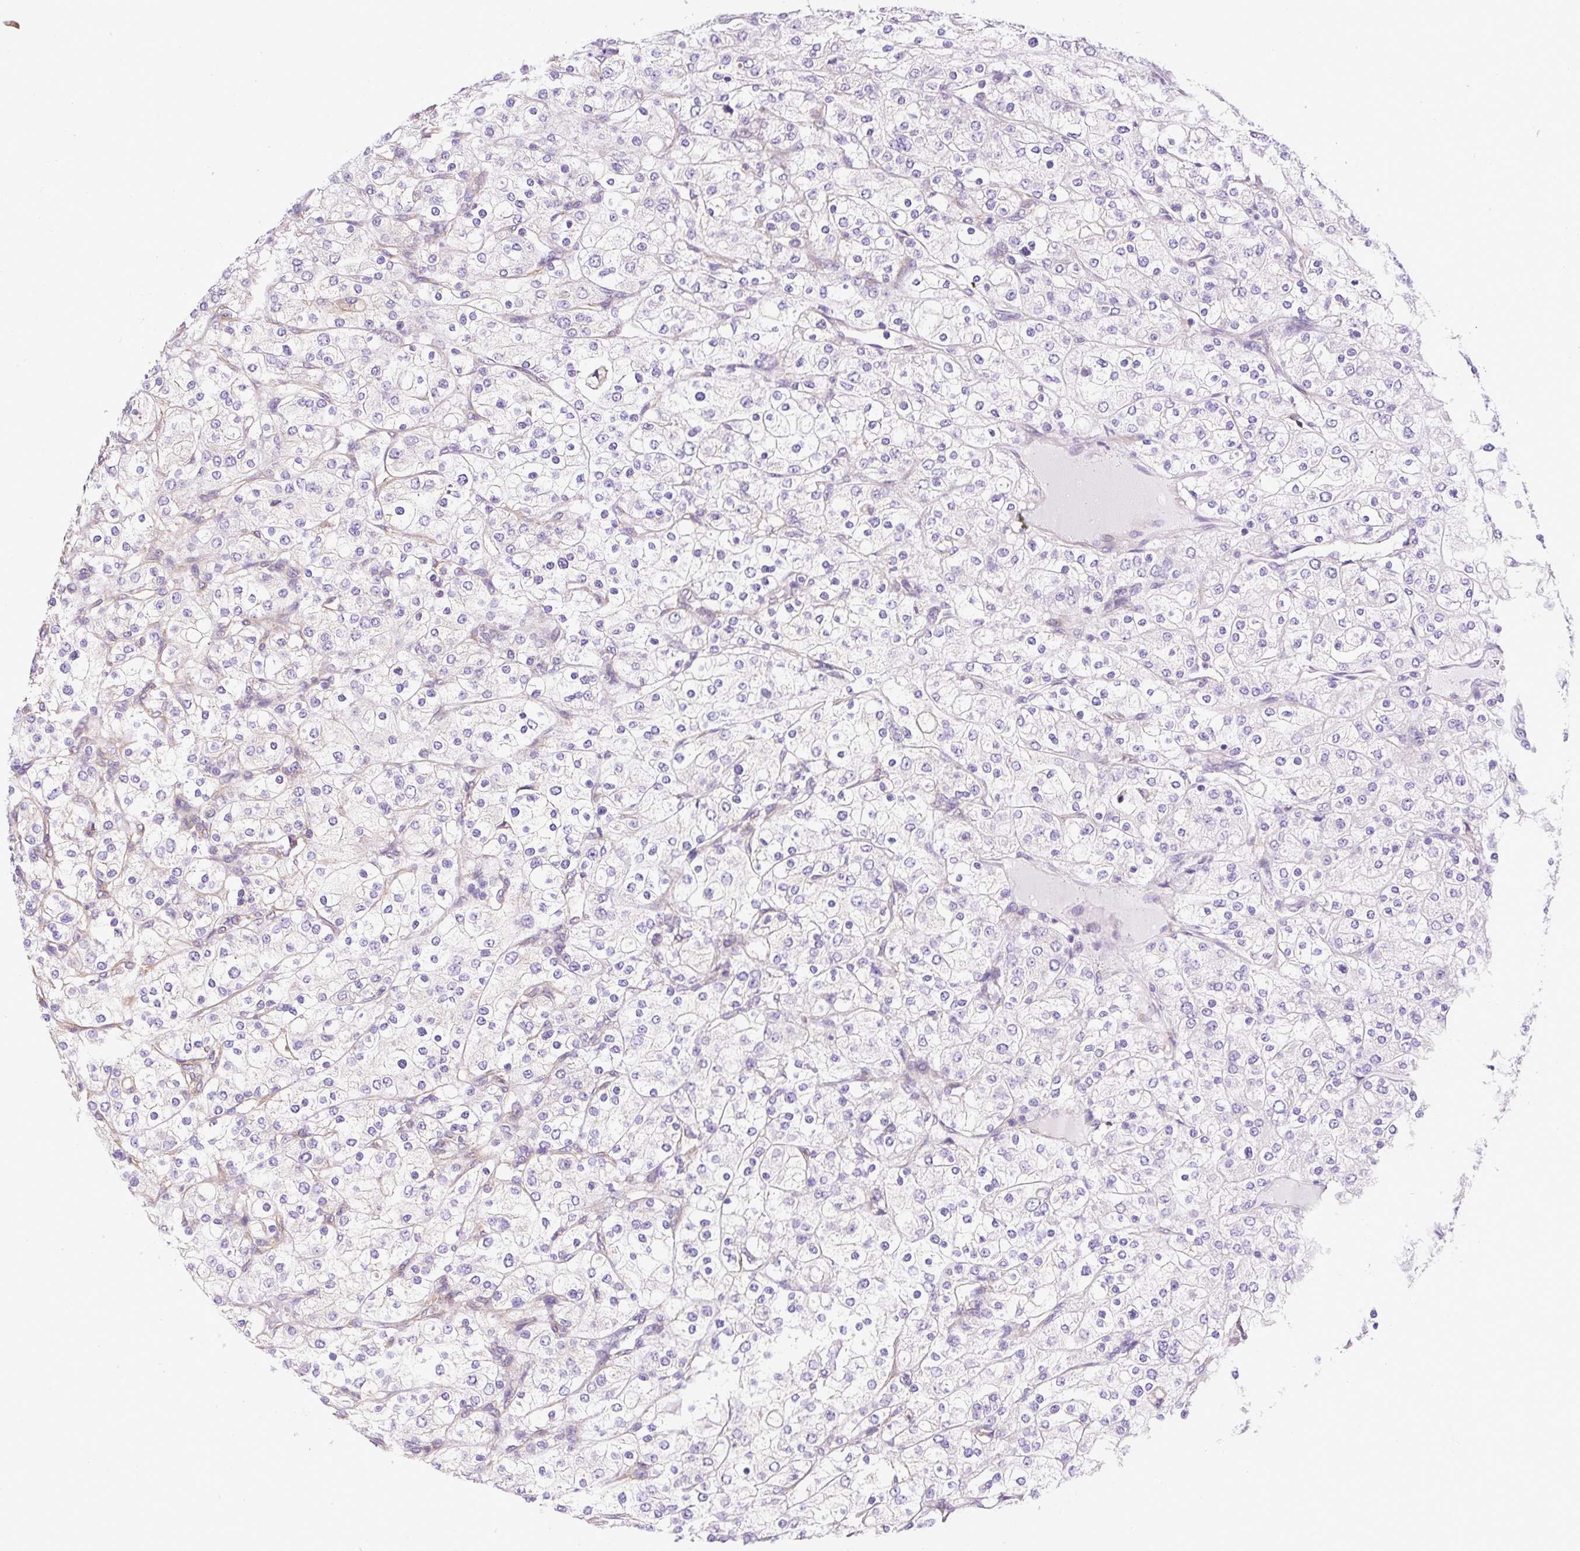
{"staining": {"intensity": "negative", "quantity": "none", "location": "none"}, "tissue": "renal cancer", "cell_type": "Tumor cells", "image_type": "cancer", "snomed": [{"axis": "morphology", "description": "Adenocarcinoma, NOS"}, {"axis": "topography", "description": "Kidney"}], "caption": "High power microscopy micrograph of an IHC micrograph of adenocarcinoma (renal), revealing no significant expression in tumor cells.", "gene": "DCTN1", "patient": {"sex": "male", "age": 80}}